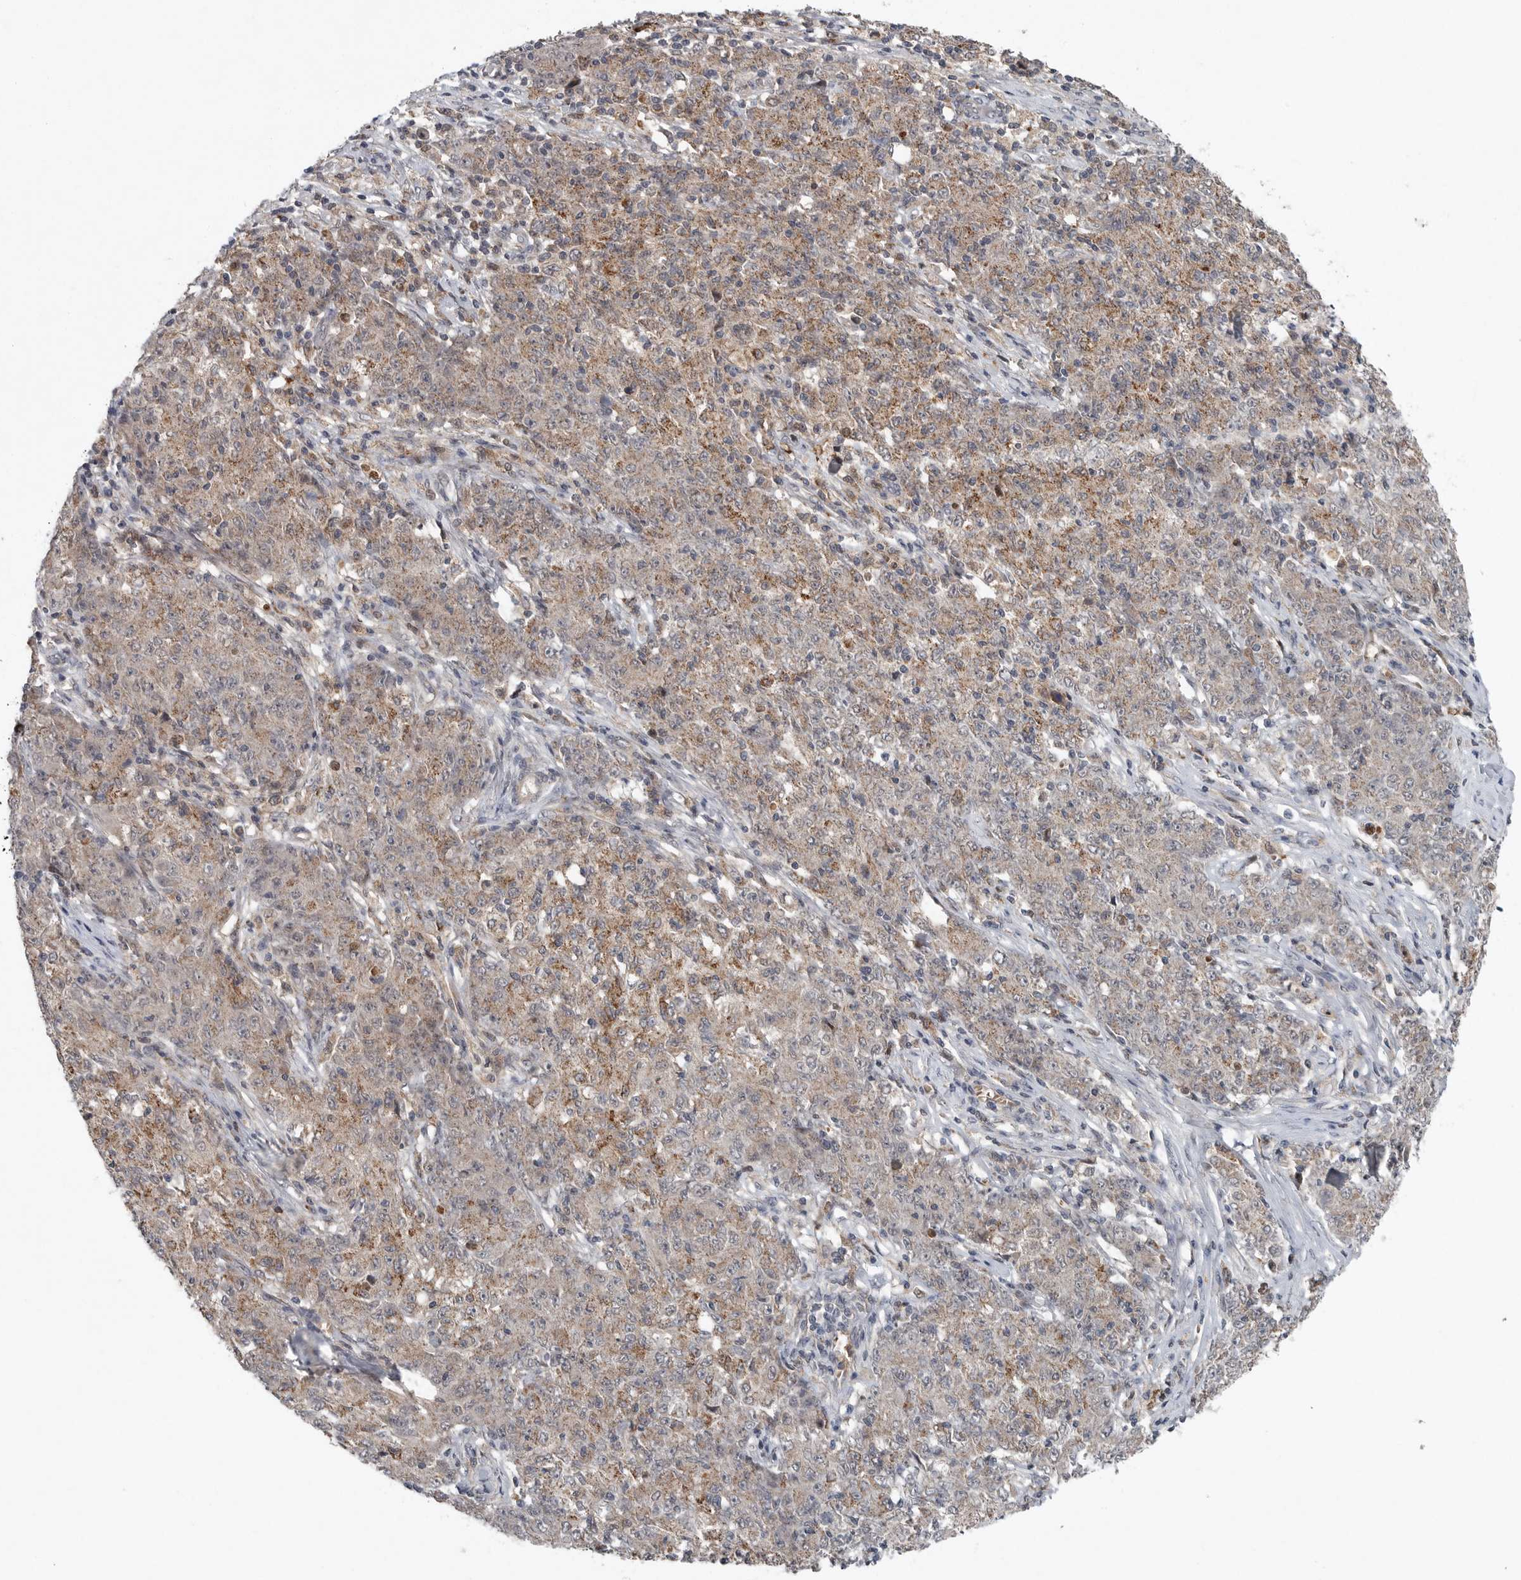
{"staining": {"intensity": "moderate", "quantity": "25%-75%", "location": "cytoplasmic/membranous"}, "tissue": "ovarian cancer", "cell_type": "Tumor cells", "image_type": "cancer", "snomed": [{"axis": "morphology", "description": "Carcinoma, endometroid"}, {"axis": "topography", "description": "Ovary"}], "caption": "An image of human endometroid carcinoma (ovarian) stained for a protein exhibits moderate cytoplasmic/membranous brown staining in tumor cells. The staining is performed using DAB (3,3'-diaminobenzidine) brown chromogen to label protein expression. The nuclei are counter-stained blue using hematoxylin.", "gene": "SCP2", "patient": {"sex": "female", "age": 42}}